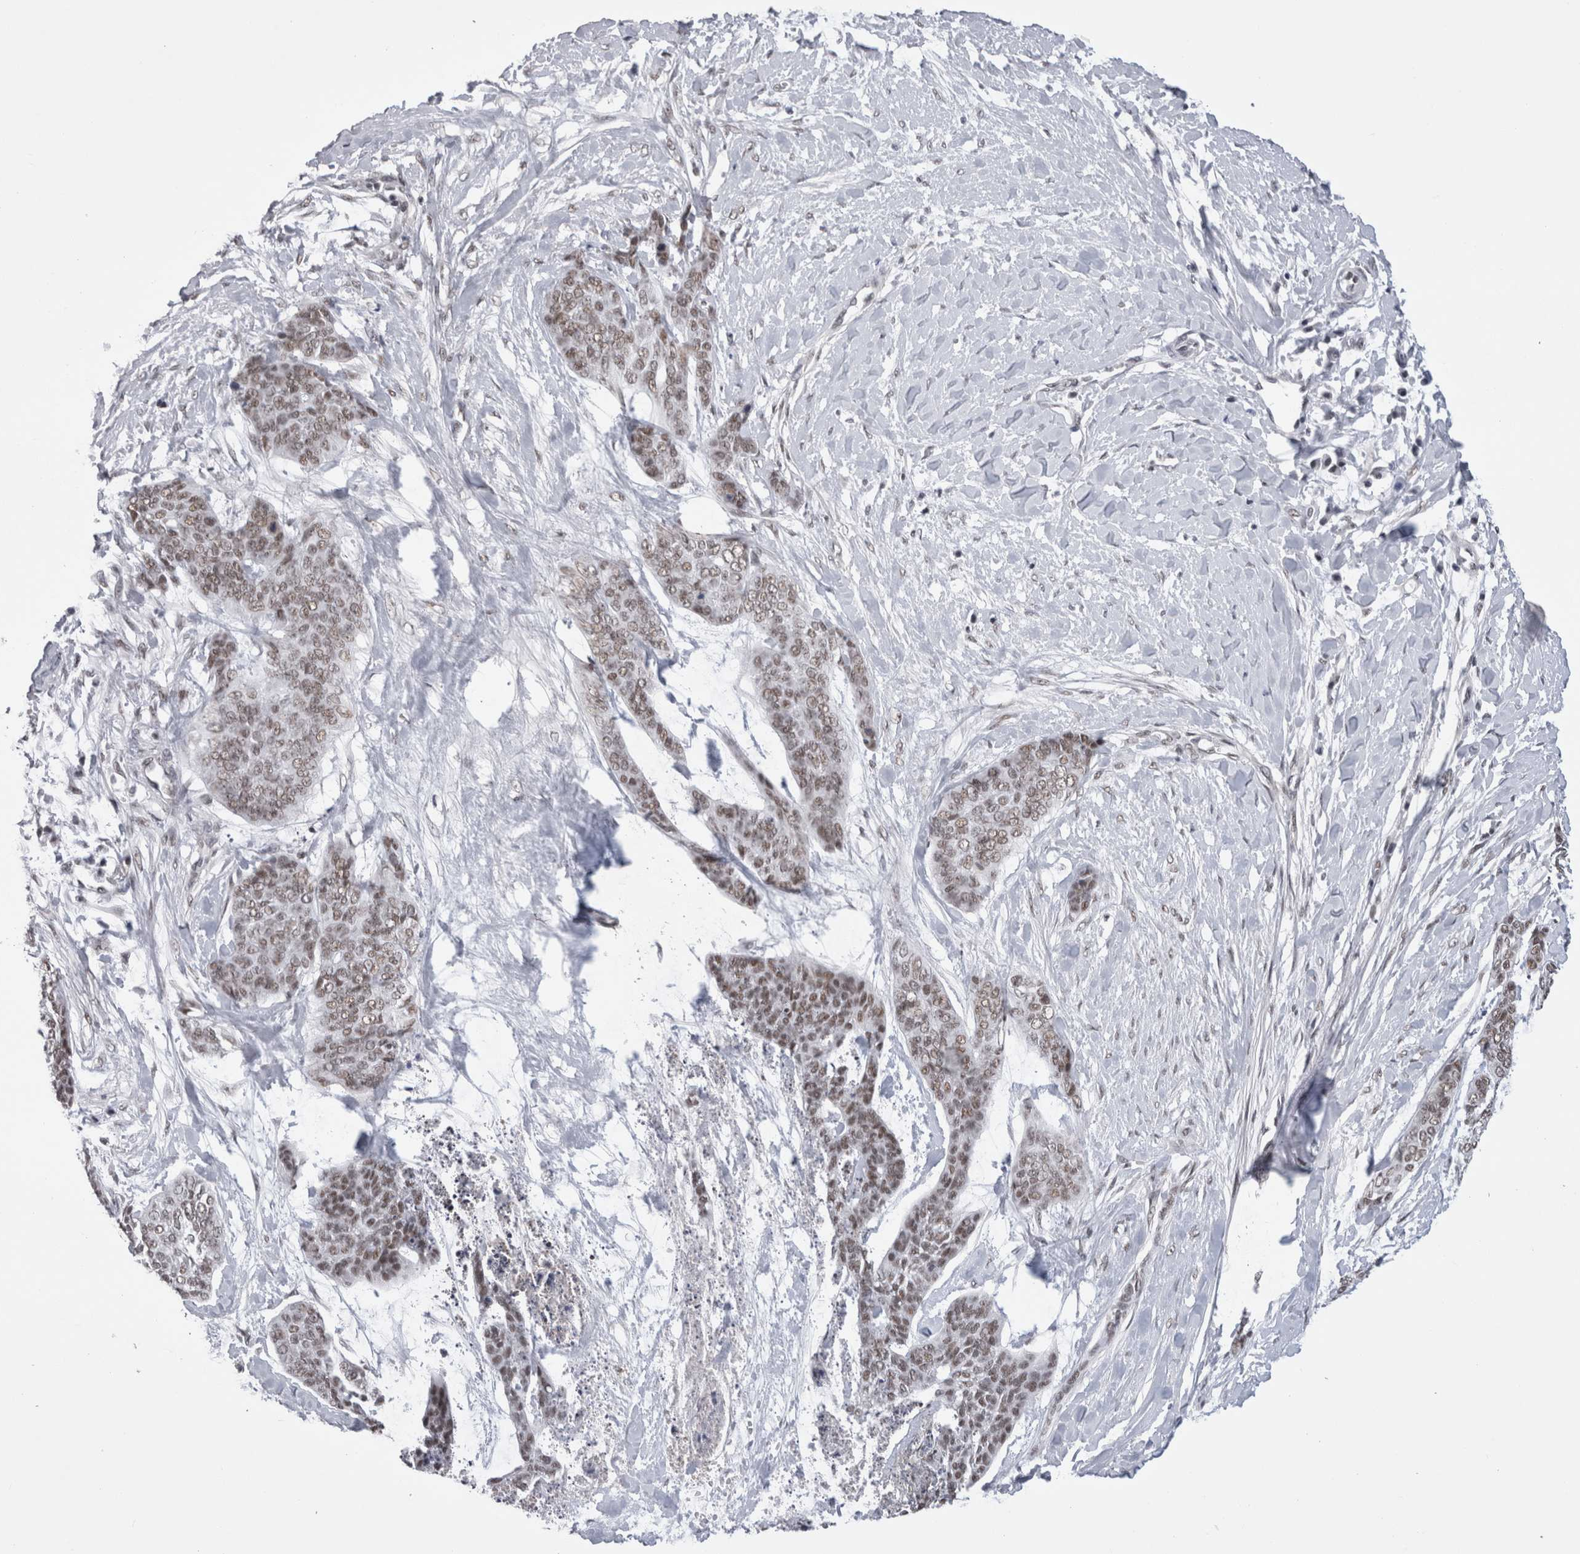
{"staining": {"intensity": "weak", "quantity": ">75%", "location": "nuclear"}, "tissue": "skin cancer", "cell_type": "Tumor cells", "image_type": "cancer", "snomed": [{"axis": "morphology", "description": "Basal cell carcinoma"}, {"axis": "topography", "description": "Skin"}], "caption": "Immunohistochemistry of human skin basal cell carcinoma reveals low levels of weak nuclear positivity in approximately >75% of tumor cells.", "gene": "API5", "patient": {"sex": "female", "age": 64}}